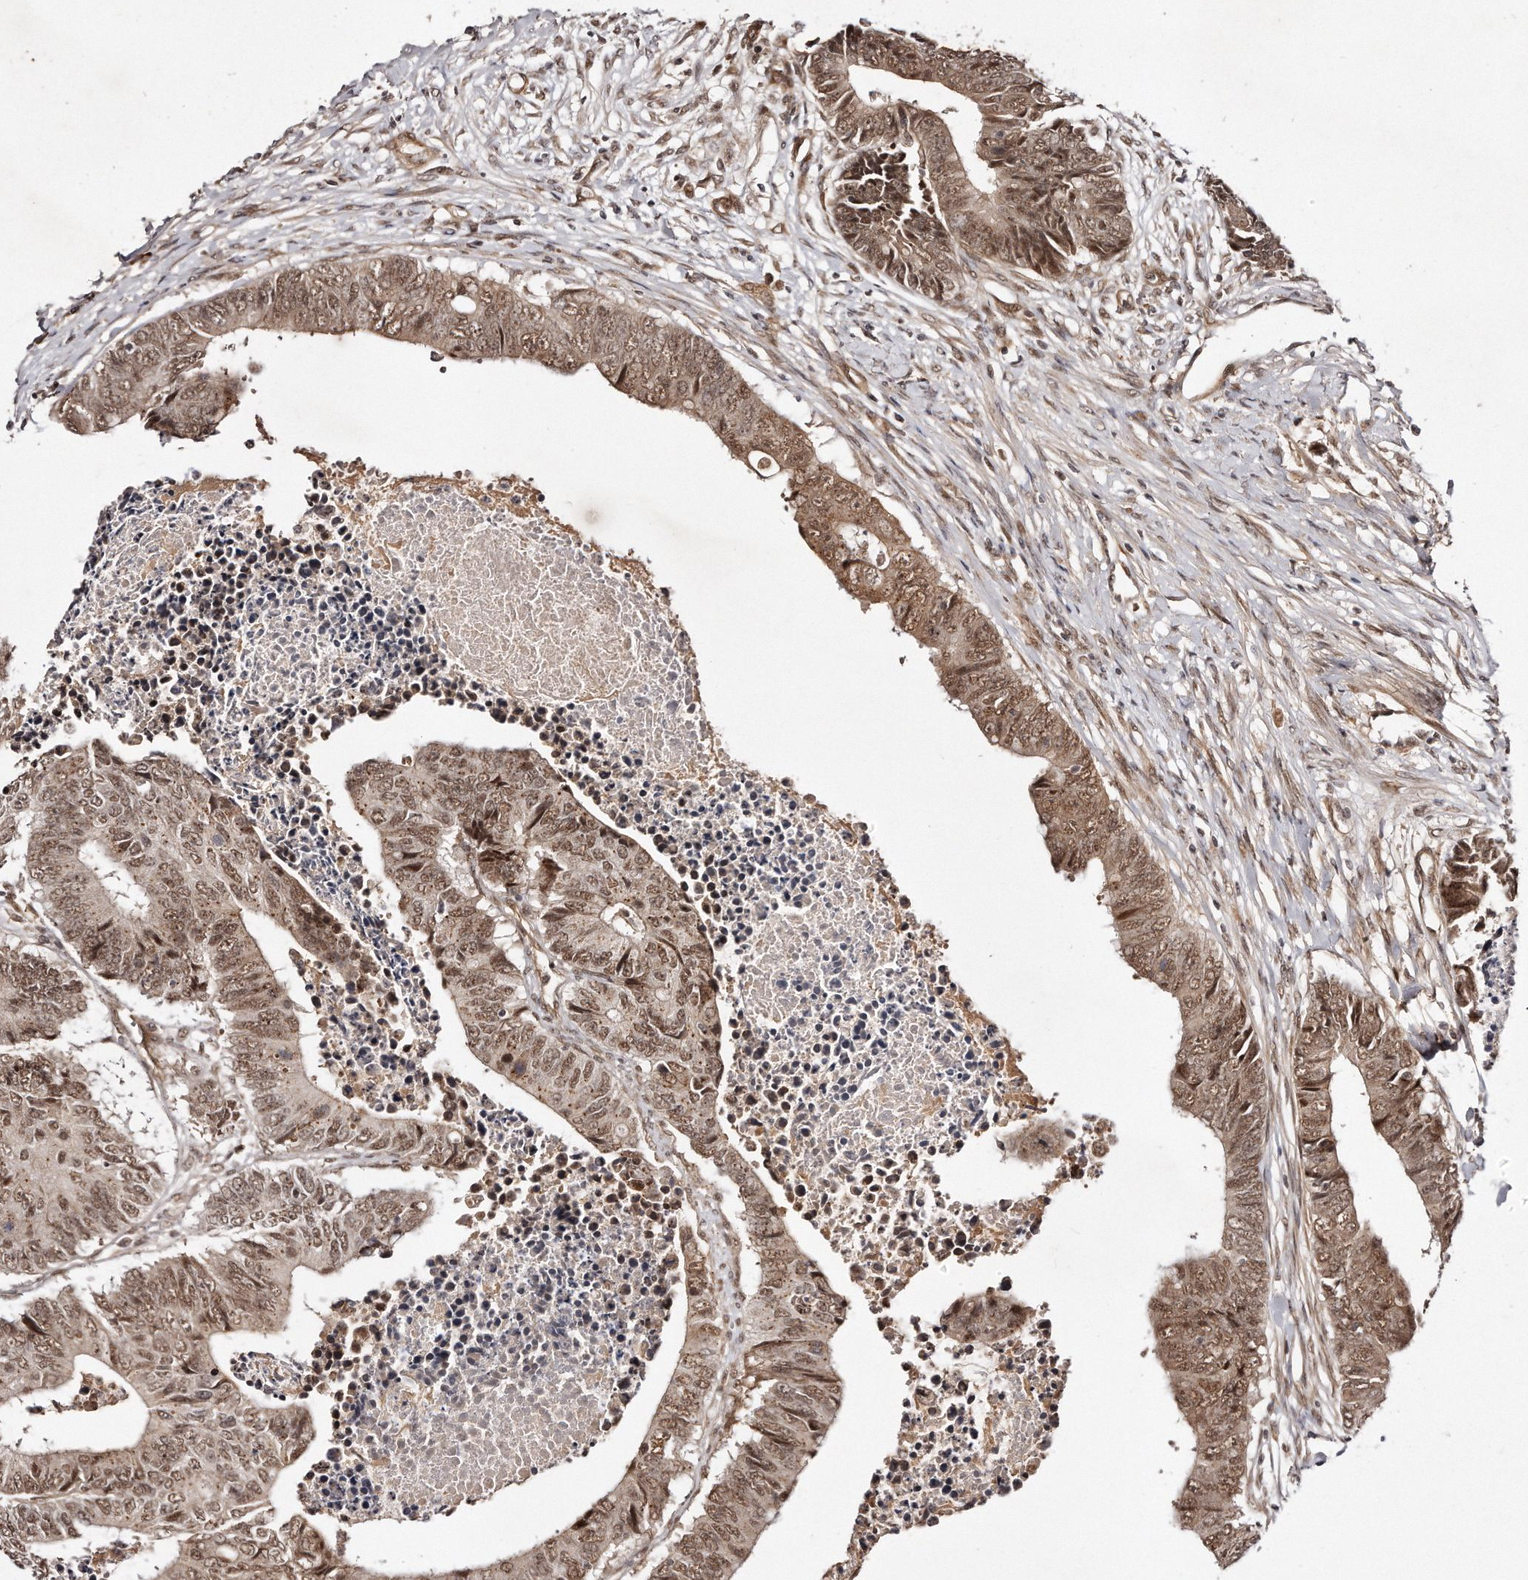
{"staining": {"intensity": "moderate", "quantity": ">75%", "location": "cytoplasmic/membranous,nuclear"}, "tissue": "colorectal cancer", "cell_type": "Tumor cells", "image_type": "cancer", "snomed": [{"axis": "morphology", "description": "Adenocarcinoma, NOS"}, {"axis": "topography", "description": "Rectum"}], "caption": "Tumor cells demonstrate medium levels of moderate cytoplasmic/membranous and nuclear expression in about >75% of cells in human colorectal cancer (adenocarcinoma).", "gene": "SOX4", "patient": {"sex": "male", "age": 84}}